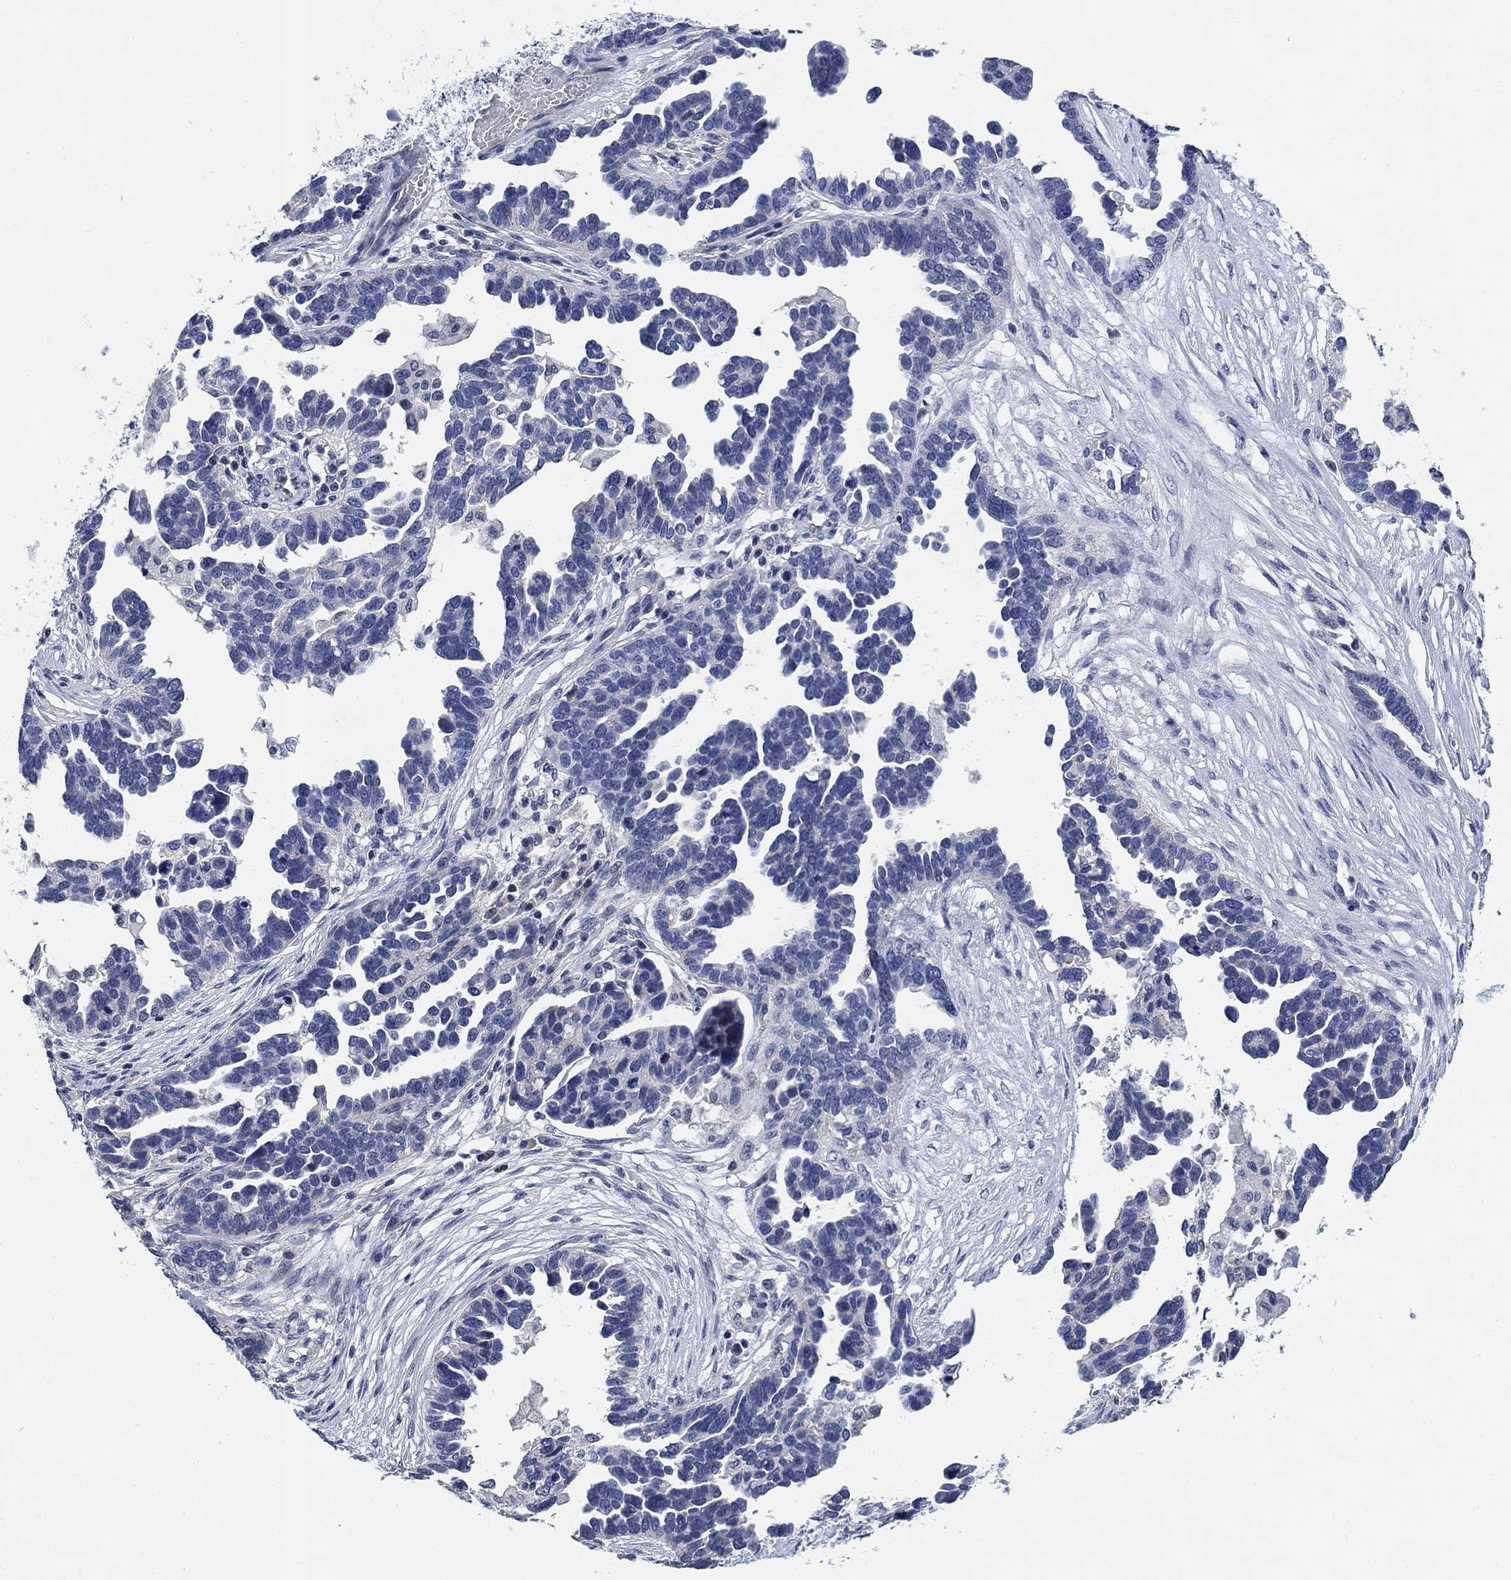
{"staining": {"intensity": "negative", "quantity": "none", "location": "none"}, "tissue": "ovarian cancer", "cell_type": "Tumor cells", "image_type": "cancer", "snomed": [{"axis": "morphology", "description": "Cystadenocarcinoma, serous, NOS"}, {"axis": "topography", "description": "Ovary"}], "caption": "DAB immunohistochemical staining of human ovarian cancer (serous cystadenocarcinoma) demonstrates no significant staining in tumor cells.", "gene": "DAZL", "patient": {"sex": "female", "age": 54}}